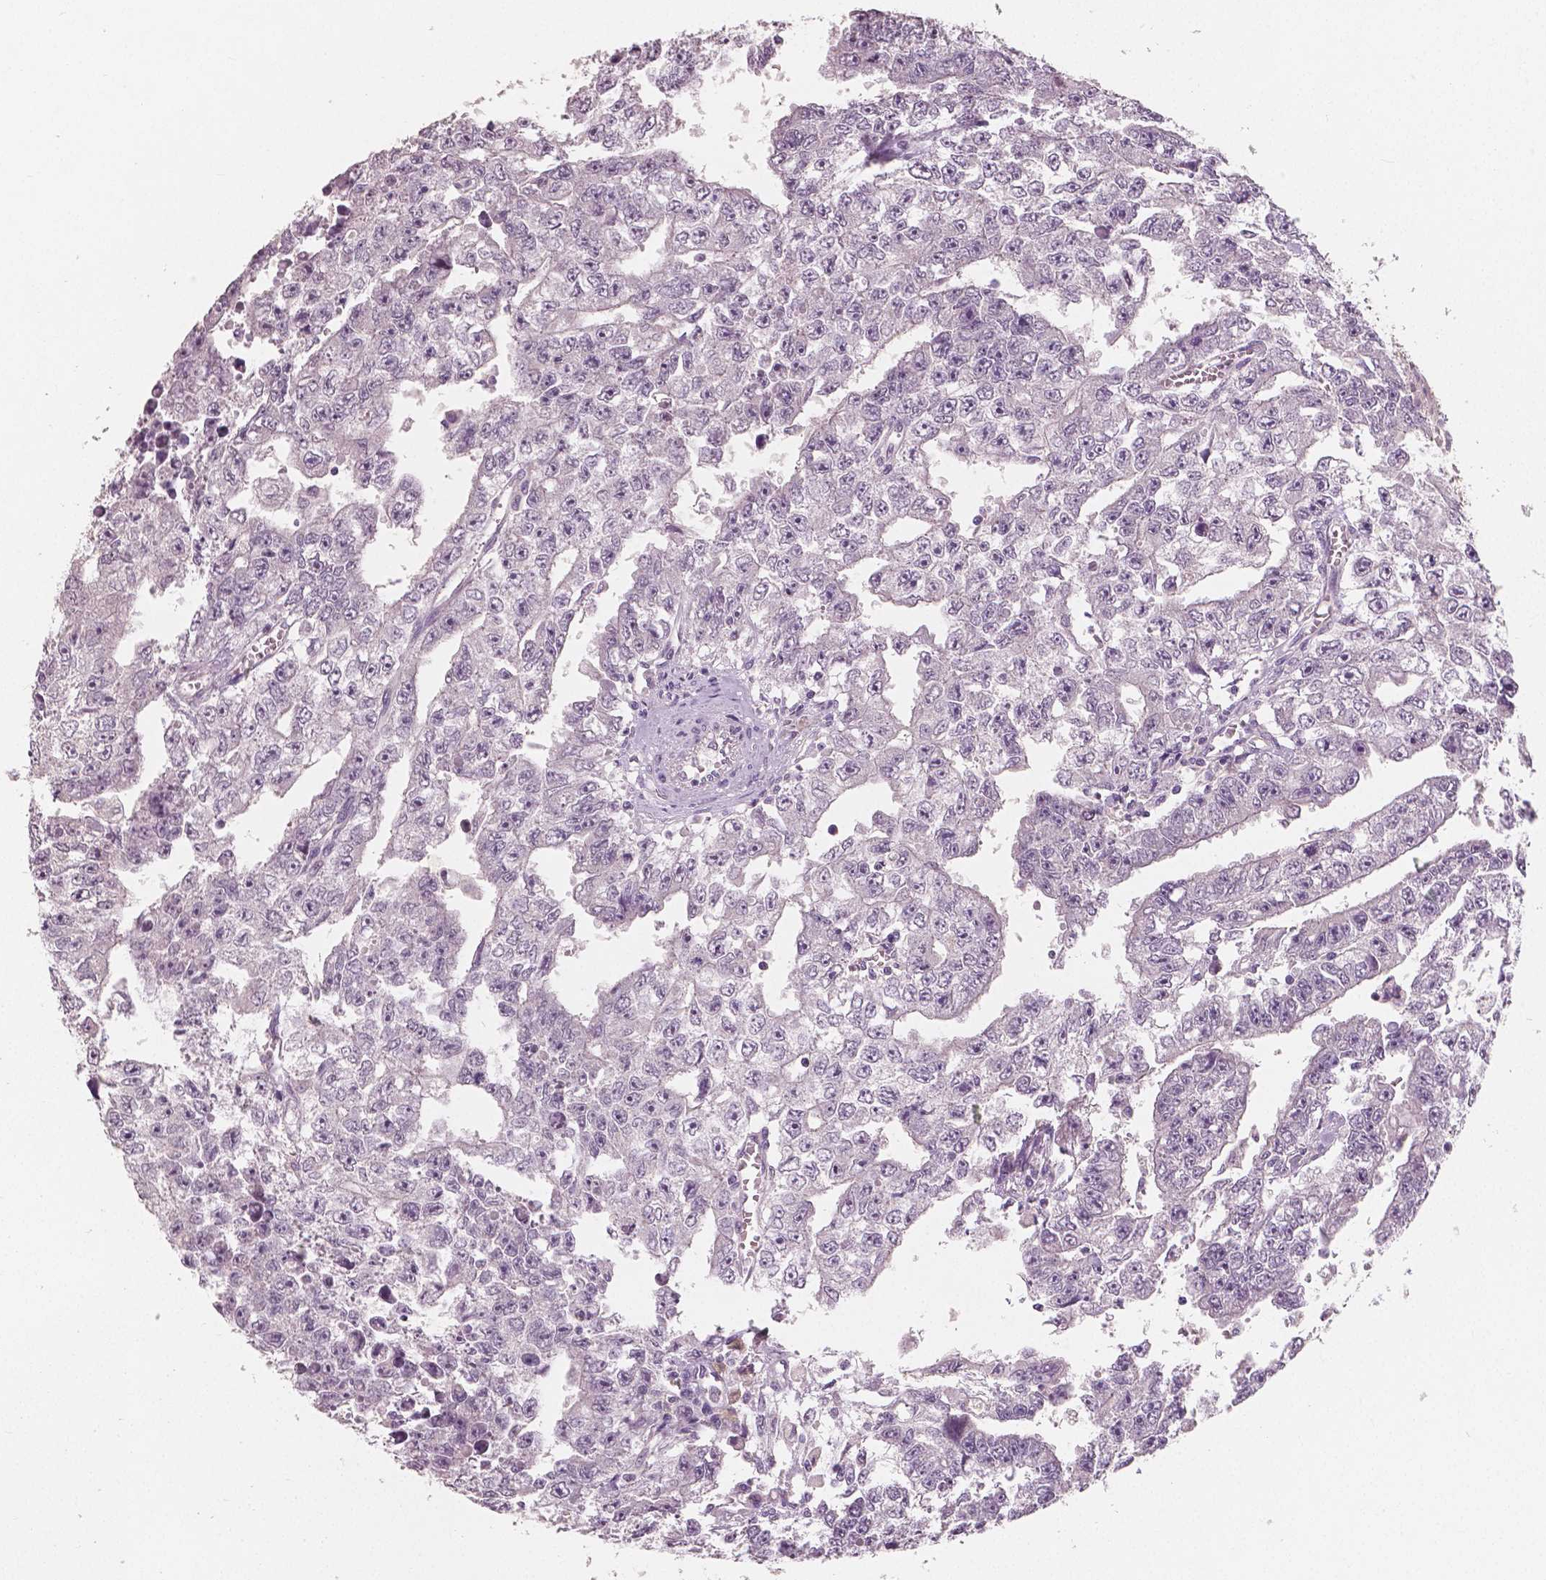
{"staining": {"intensity": "negative", "quantity": "none", "location": "none"}, "tissue": "testis cancer", "cell_type": "Tumor cells", "image_type": "cancer", "snomed": [{"axis": "morphology", "description": "Carcinoma, Embryonal, NOS"}, {"axis": "morphology", "description": "Teratoma, malignant, NOS"}, {"axis": "topography", "description": "Testis"}], "caption": "Immunohistochemistry (IHC) micrograph of testis cancer (embryonal carcinoma) stained for a protein (brown), which reveals no expression in tumor cells. (IHC, brightfield microscopy, high magnification).", "gene": "RNASE7", "patient": {"sex": "male", "age": 24}}